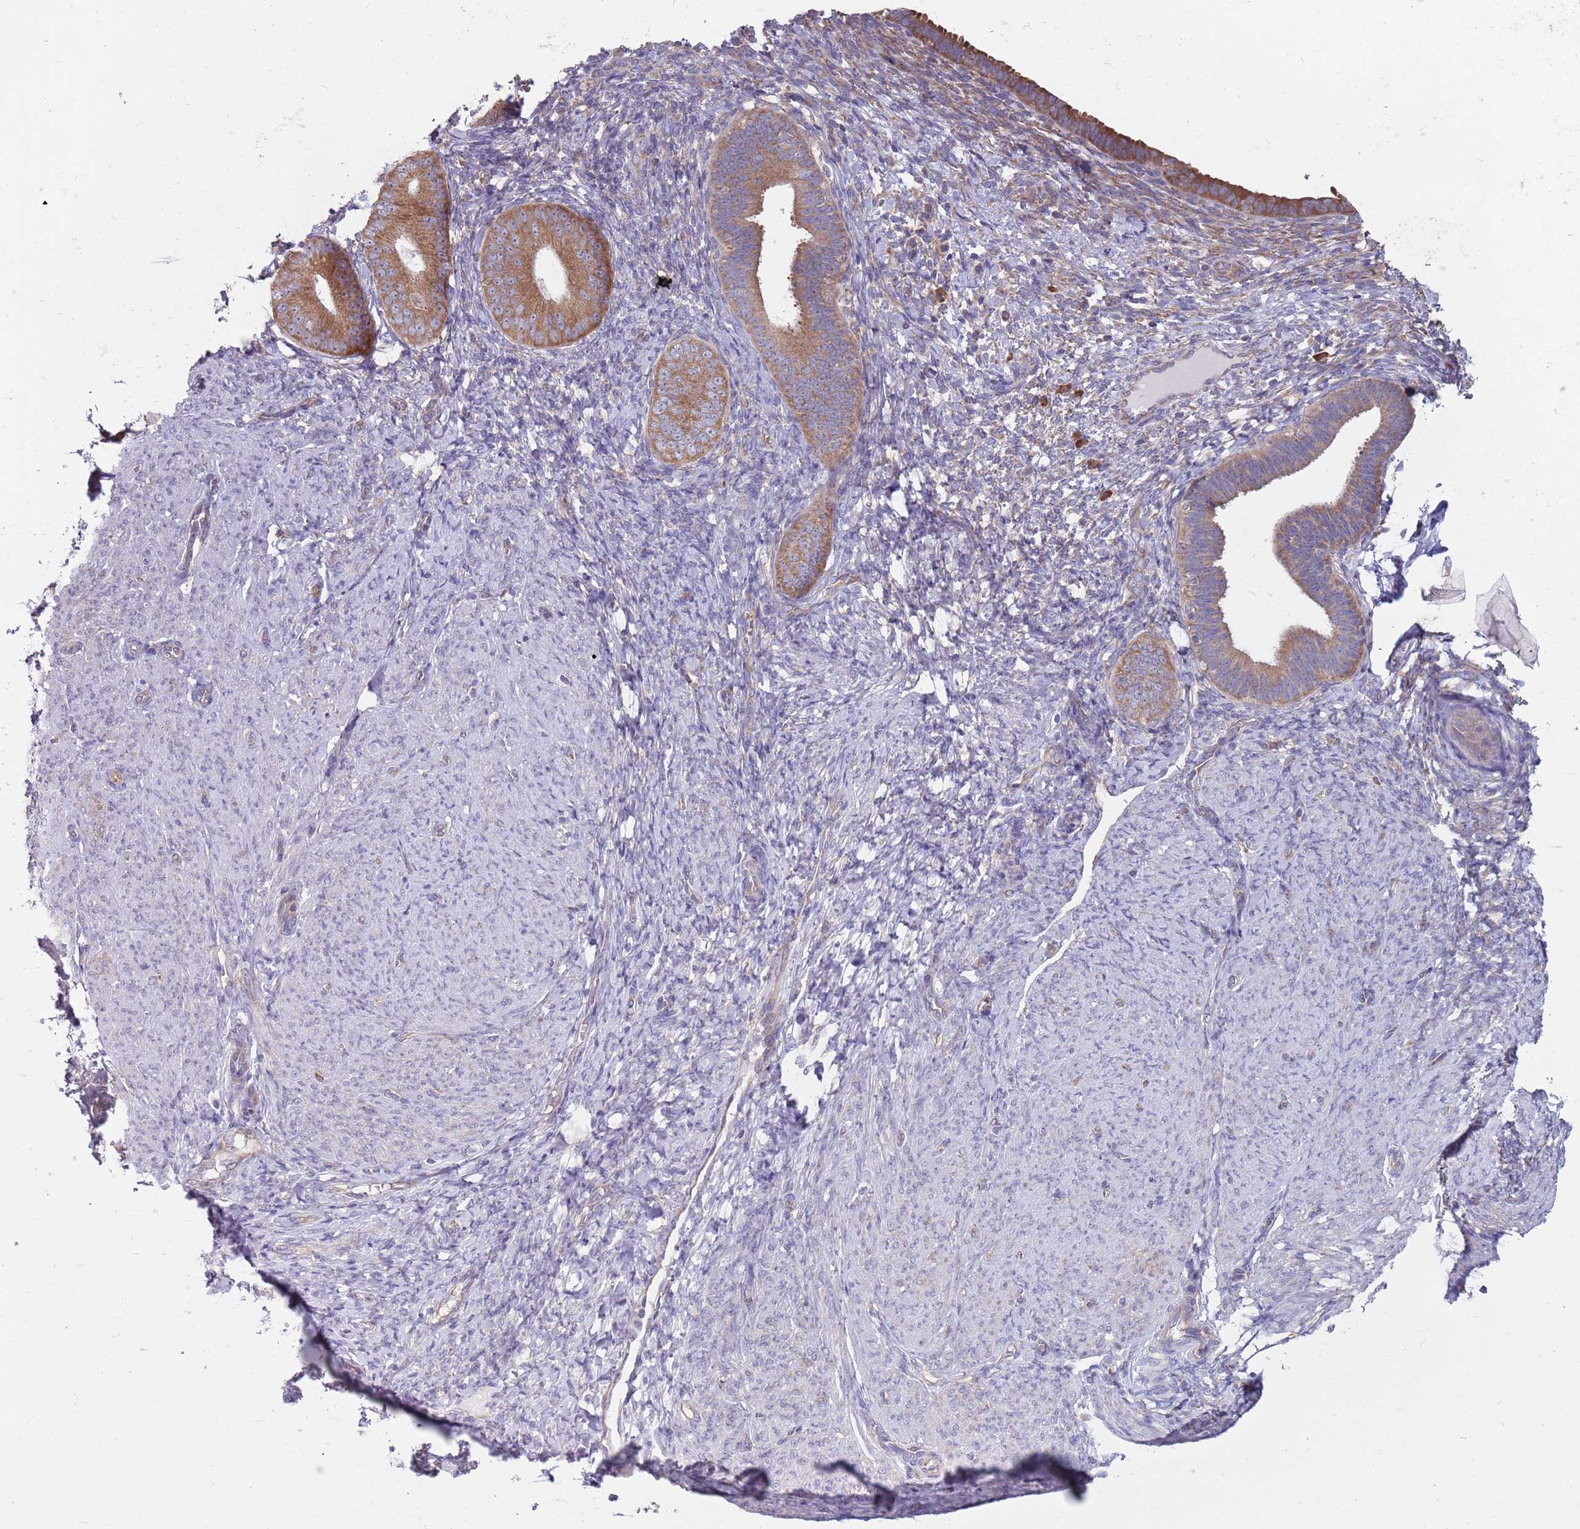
{"staining": {"intensity": "weak", "quantity": "25%-75%", "location": "cytoplasmic/membranous"}, "tissue": "endometrium", "cell_type": "Cells in endometrial stroma", "image_type": "normal", "snomed": [{"axis": "morphology", "description": "Normal tissue, NOS"}, {"axis": "topography", "description": "Endometrium"}], "caption": "Immunohistochemical staining of unremarkable human endometrium reveals low levels of weak cytoplasmic/membranous positivity in about 25%-75% of cells in endometrial stroma.", "gene": "RPL17", "patient": {"sex": "female", "age": 65}}